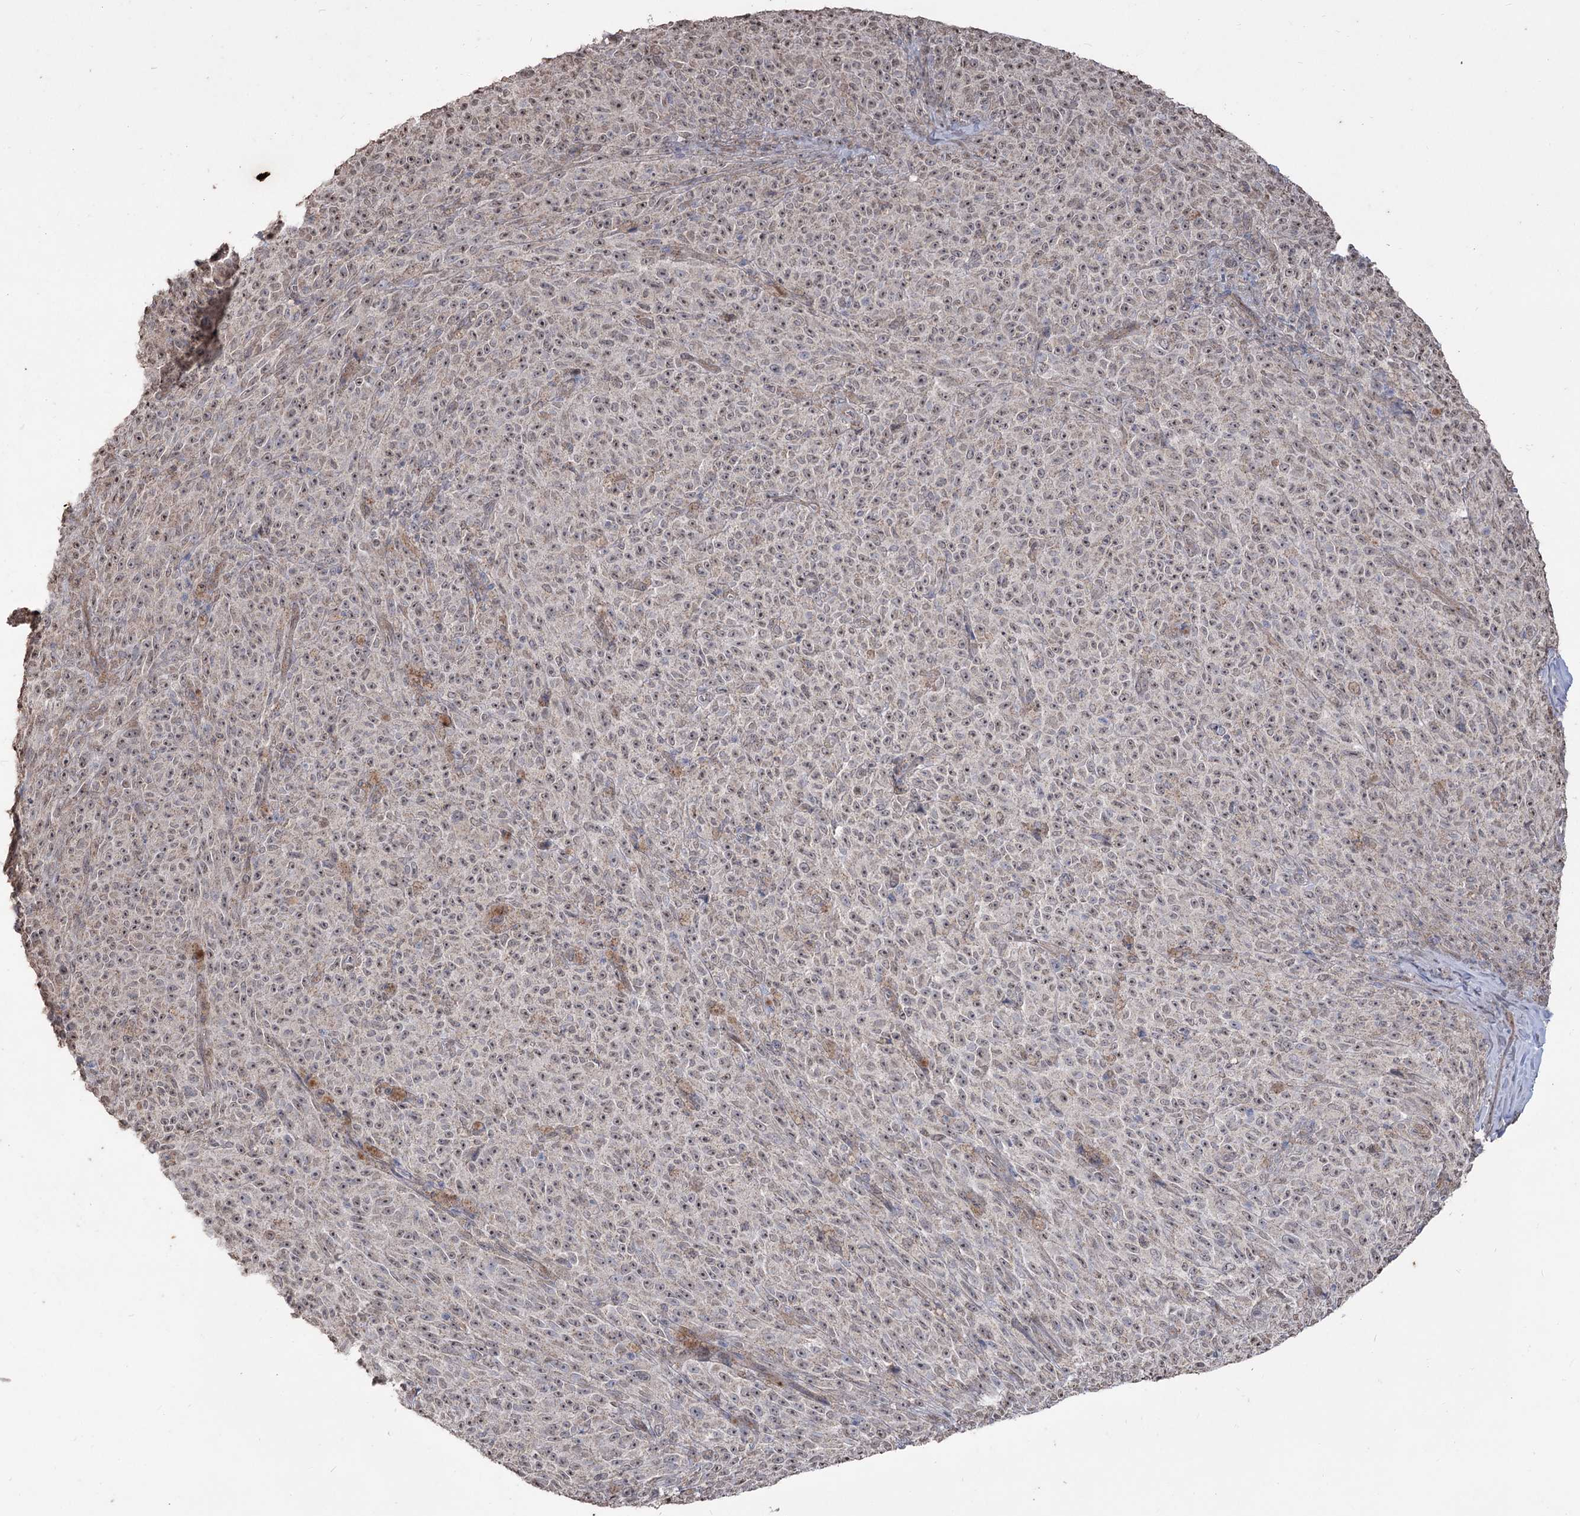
{"staining": {"intensity": "negative", "quantity": "none", "location": "none"}, "tissue": "melanoma", "cell_type": "Tumor cells", "image_type": "cancer", "snomed": [{"axis": "morphology", "description": "Malignant melanoma, NOS"}, {"axis": "topography", "description": "Skin"}], "caption": "Tumor cells show no significant positivity in melanoma.", "gene": "ZSCAN23", "patient": {"sex": "female", "age": 82}}